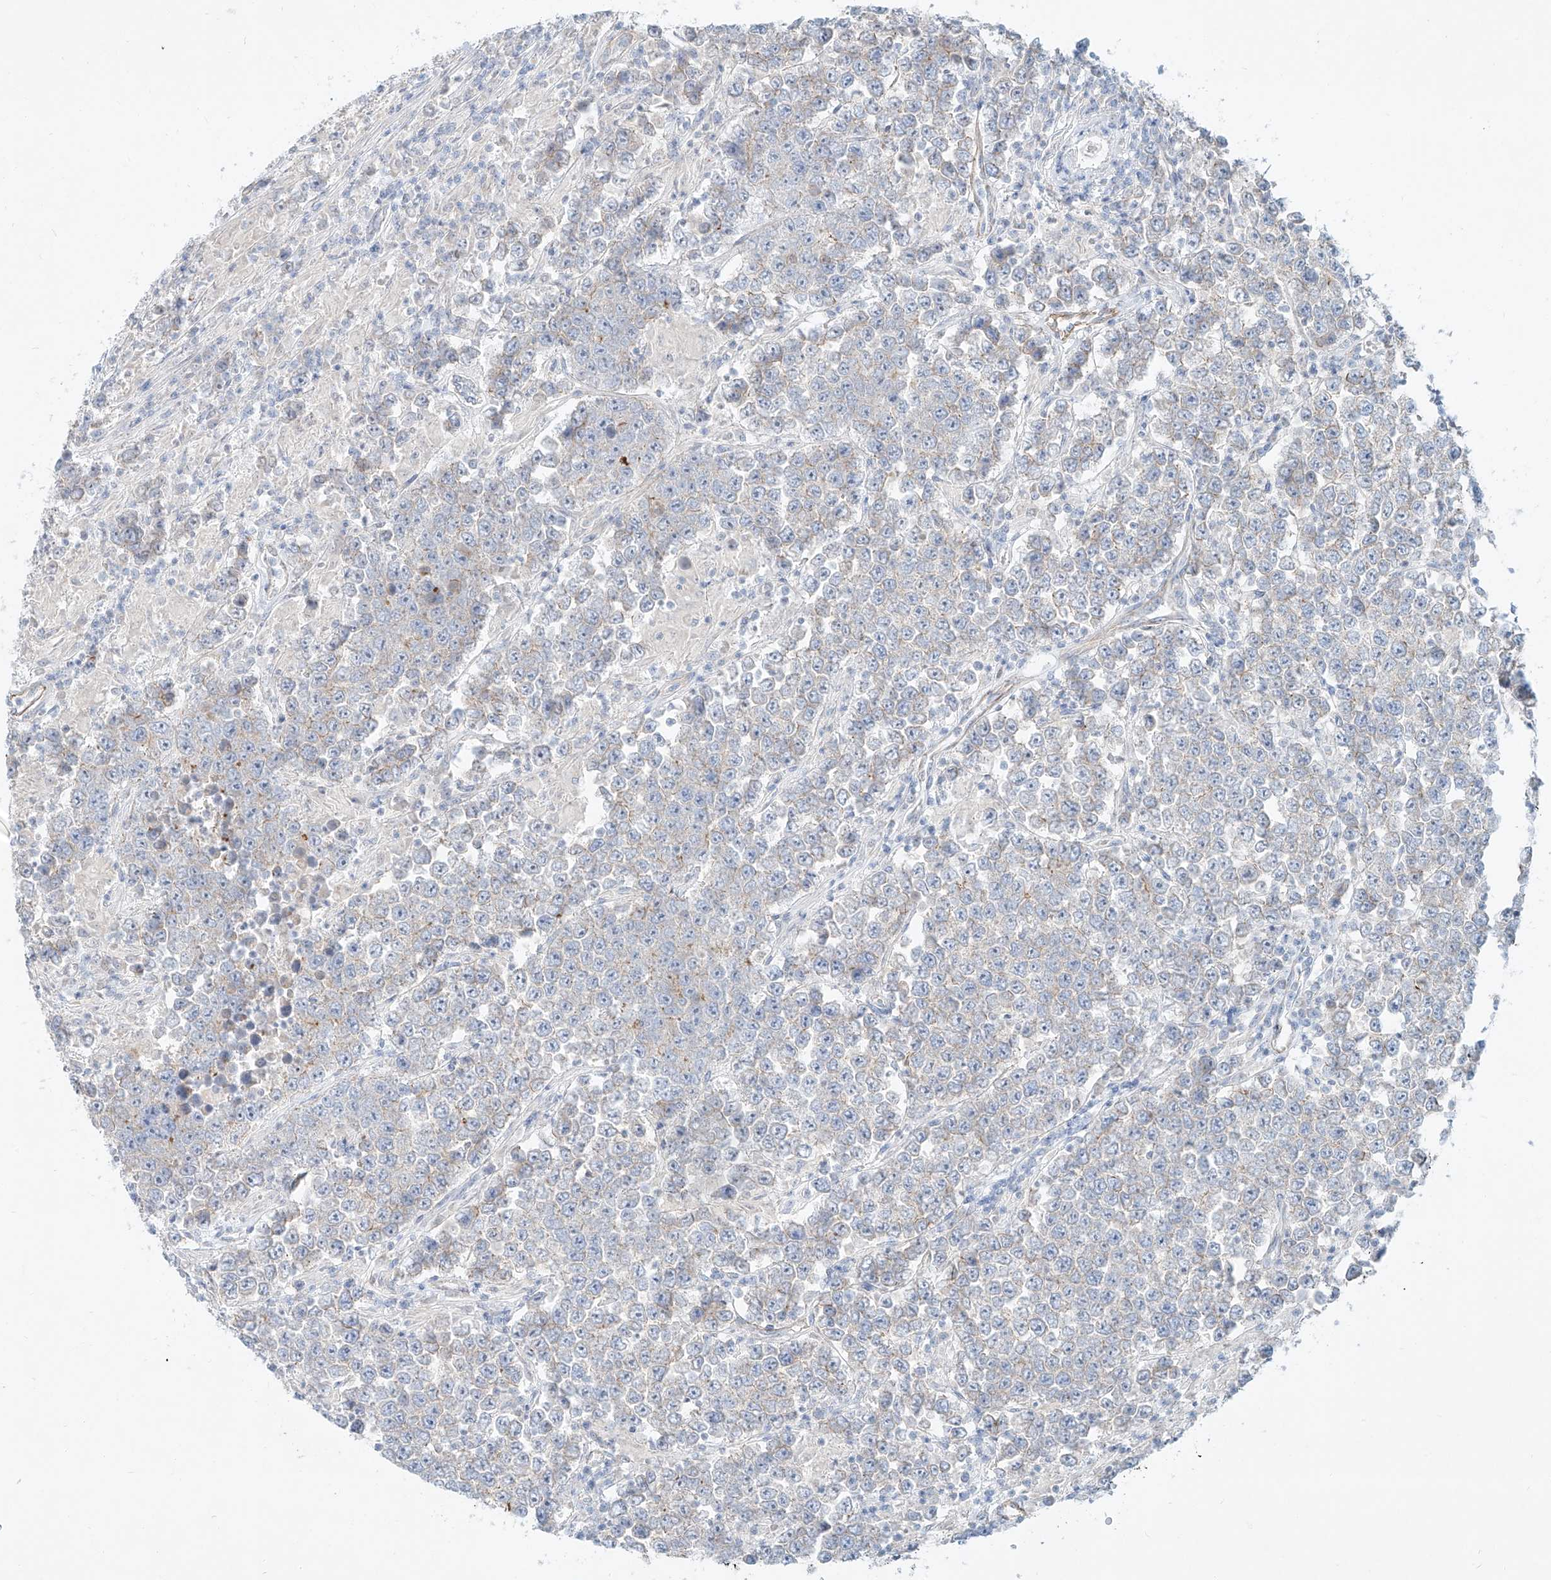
{"staining": {"intensity": "negative", "quantity": "none", "location": "none"}, "tissue": "testis cancer", "cell_type": "Tumor cells", "image_type": "cancer", "snomed": [{"axis": "morphology", "description": "Normal tissue, NOS"}, {"axis": "morphology", "description": "Urothelial carcinoma, High grade"}, {"axis": "morphology", "description": "Seminoma, NOS"}, {"axis": "morphology", "description": "Carcinoma, Embryonal, NOS"}, {"axis": "topography", "description": "Urinary bladder"}, {"axis": "topography", "description": "Testis"}], "caption": "Immunohistochemistry (IHC) image of neoplastic tissue: testis cancer stained with DAB (3,3'-diaminobenzidine) displays no significant protein expression in tumor cells.", "gene": "AJM1", "patient": {"sex": "male", "age": 41}}